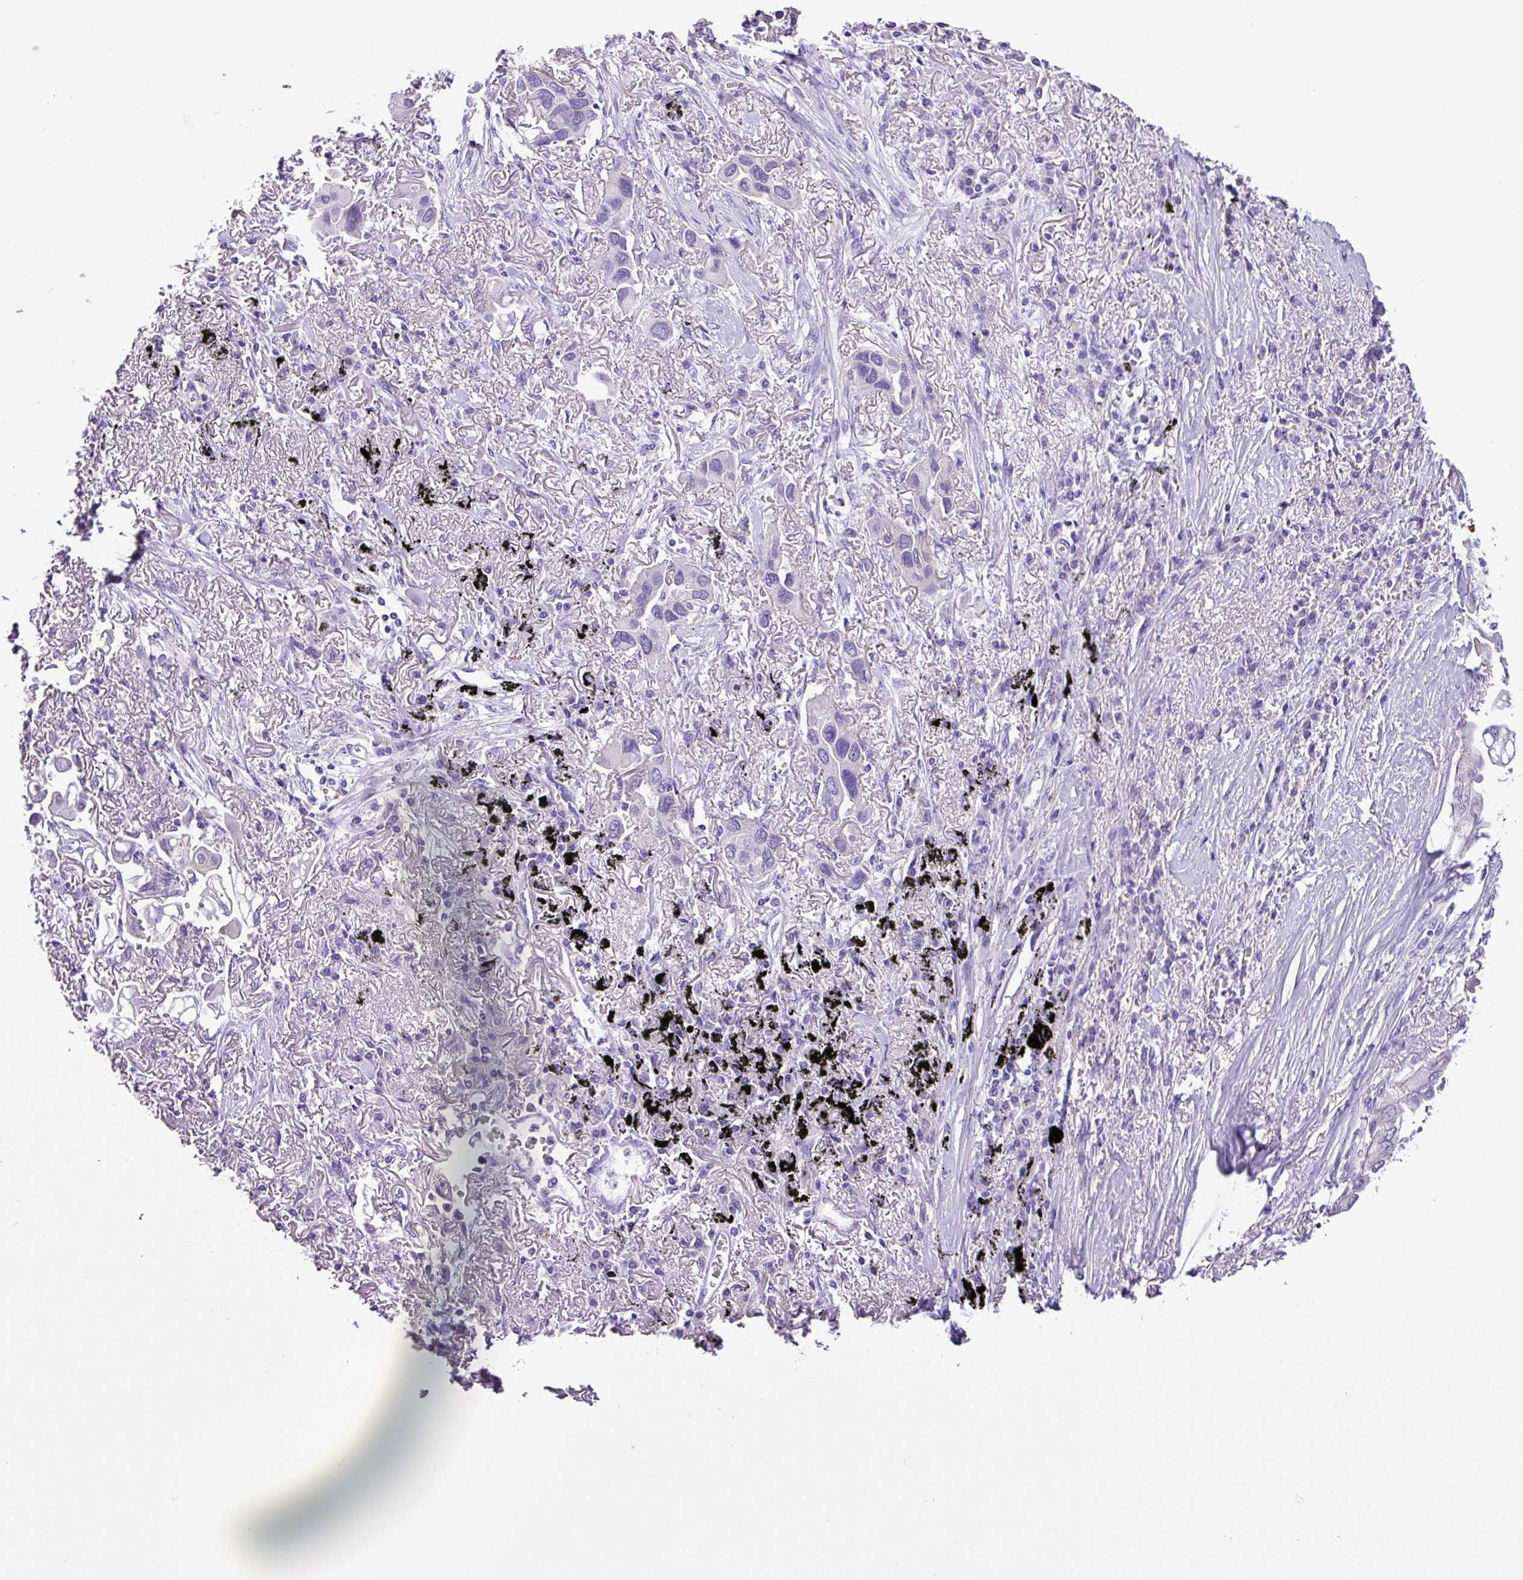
{"staining": {"intensity": "negative", "quantity": "none", "location": "none"}, "tissue": "lung cancer", "cell_type": "Tumor cells", "image_type": "cancer", "snomed": [{"axis": "morphology", "description": "Adenocarcinoma, NOS"}, {"axis": "topography", "description": "Lung"}], "caption": "Tumor cells are negative for brown protein staining in lung cancer. The staining was performed using DAB to visualize the protein expression in brown, while the nuclei were stained in blue with hematoxylin (Magnification: 20x).", "gene": "CYSTM1", "patient": {"sex": "female", "age": 76}}